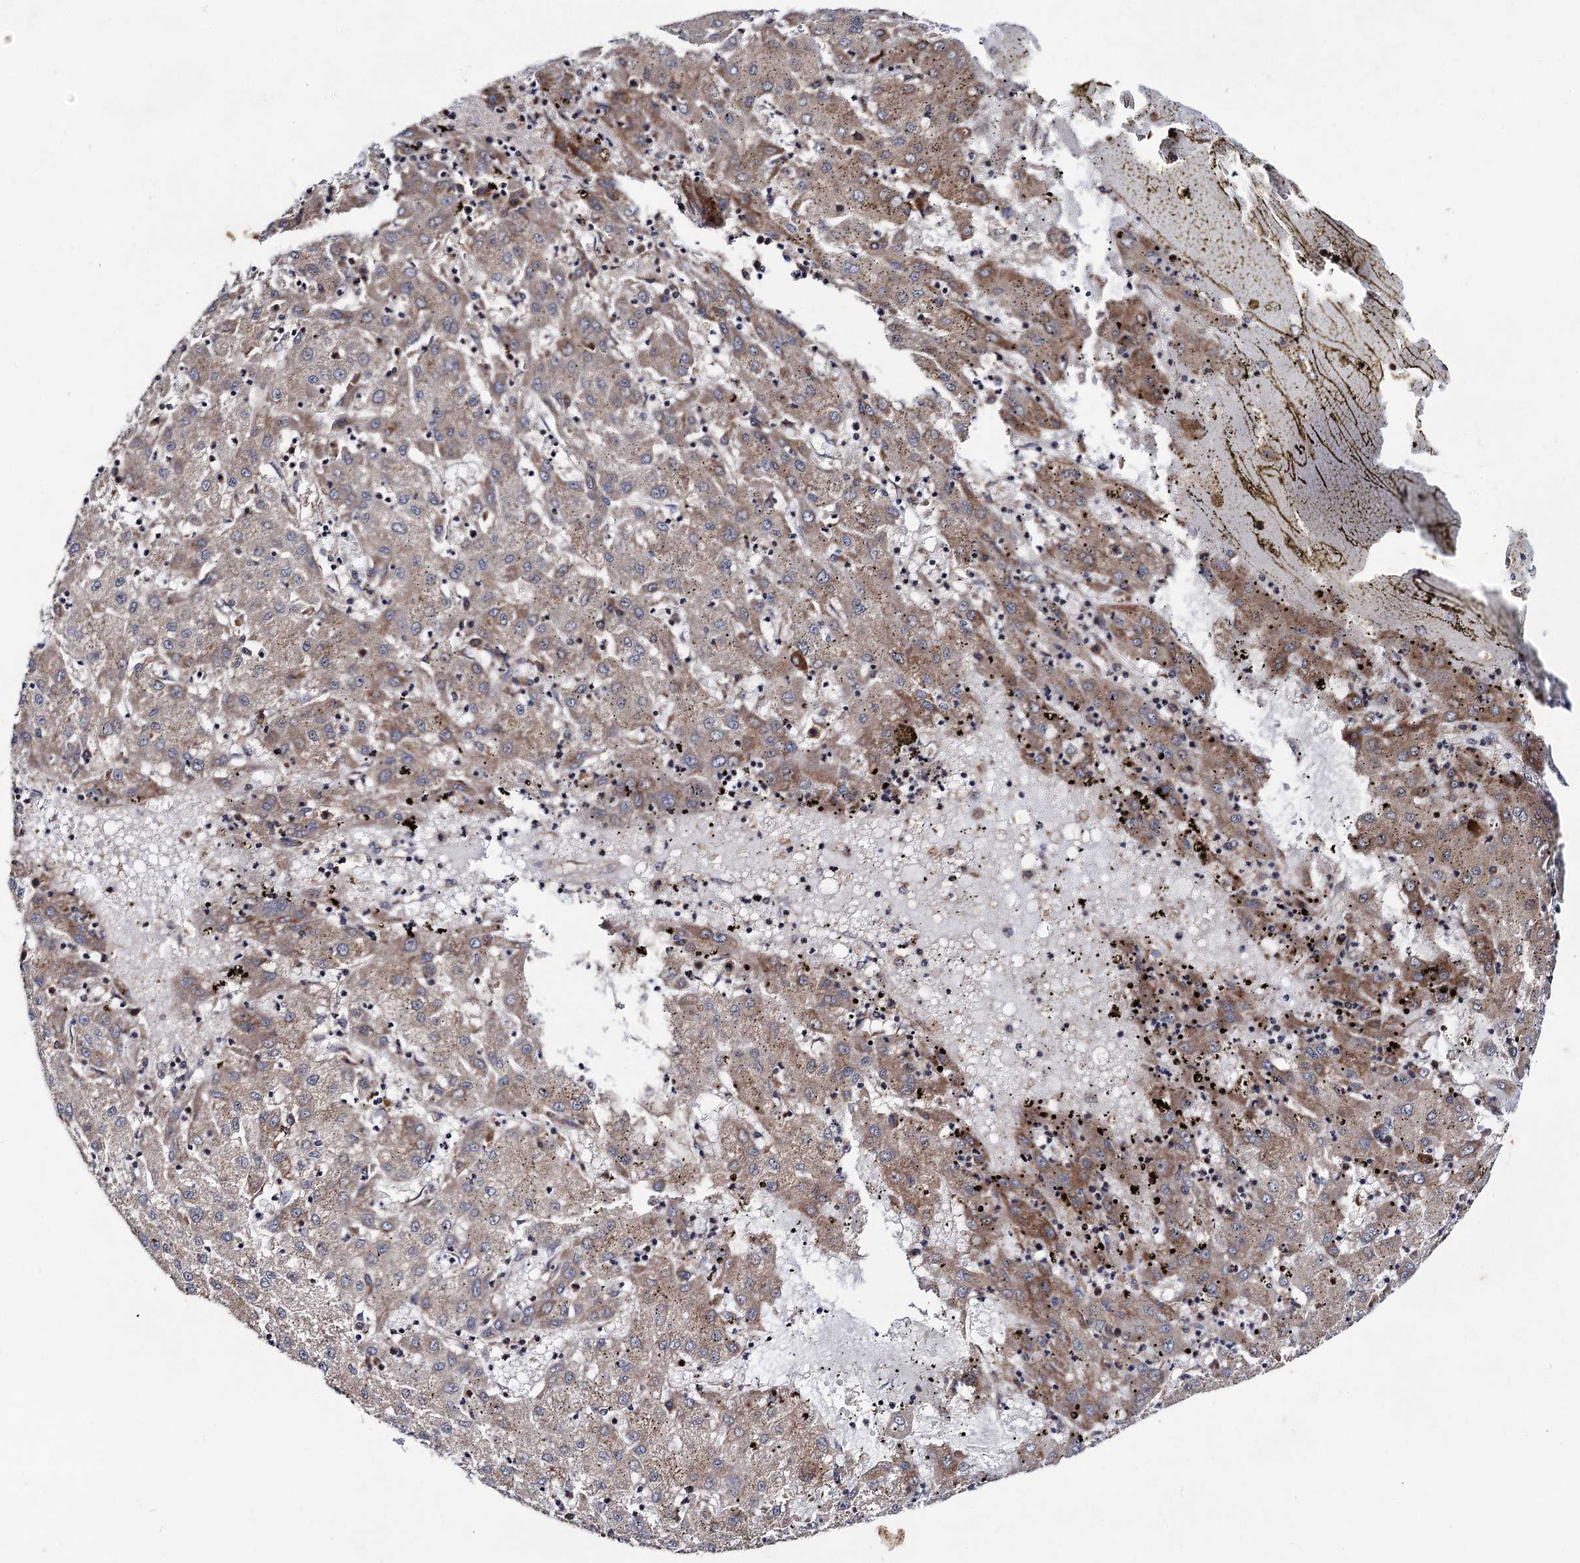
{"staining": {"intensity": "moderate", "quantity": "25%-75%", "location": "cytoplasmic/membranous"}, "tissue": "liver cancer", "cell_type": "Tumor cells", "image_type": "cancer", "snomed": [{"axis": "morphology", "description": "Carcinoma, Hepatocellular, NOS"}, {"axis": "topography", "description": "Liver"}], "caption": "Immunohistochemical staining of hepatocellular carcinoma (liver) displays medium levels of moderate cytoplasmic/membranous staining in approximately 25%-75% of tumor cells.", "gene": "DYDC1", "patient": {"sex": "male", "age": 72}}